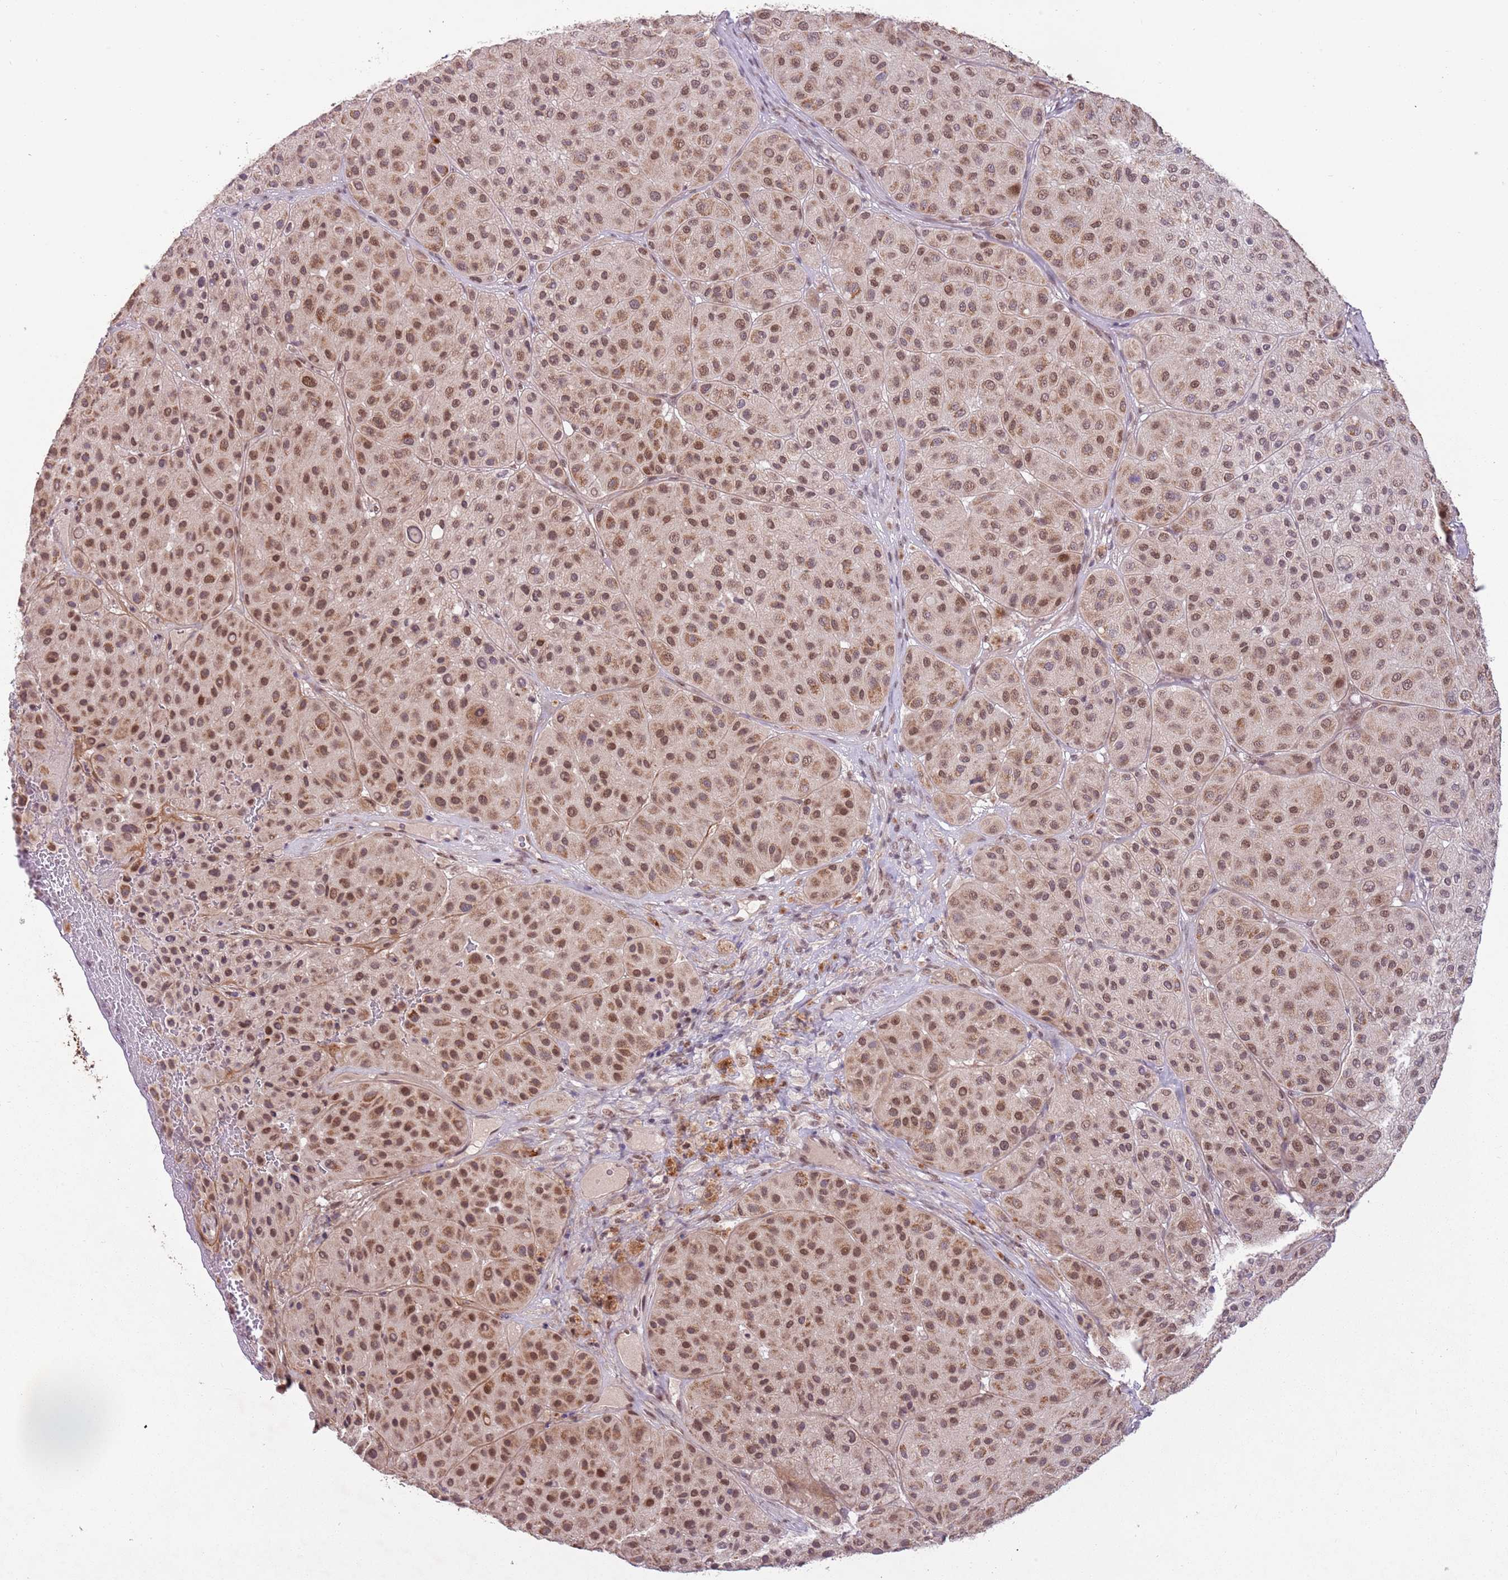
{"staining": {"intensity": "moderate", "quantity": ">75%", "location": "nuclear"}, "tissue": "melanoma", "cell_type": "Tumor cells", "image_type": "cancer", "snomed": [{"axis": "morphology", "description": "Malignant melanoma, Metastatic site"}, {"axis": "topography", "description": "Smooth muscle"}], "caption": "Melanoma was stained to show a protein in brown. There is medium levels of moderate nuclear positivity in approximately >75% of tumor cells.", "gene": "FAM120AOS", "patient": {"sex": "male", "age": 41}}